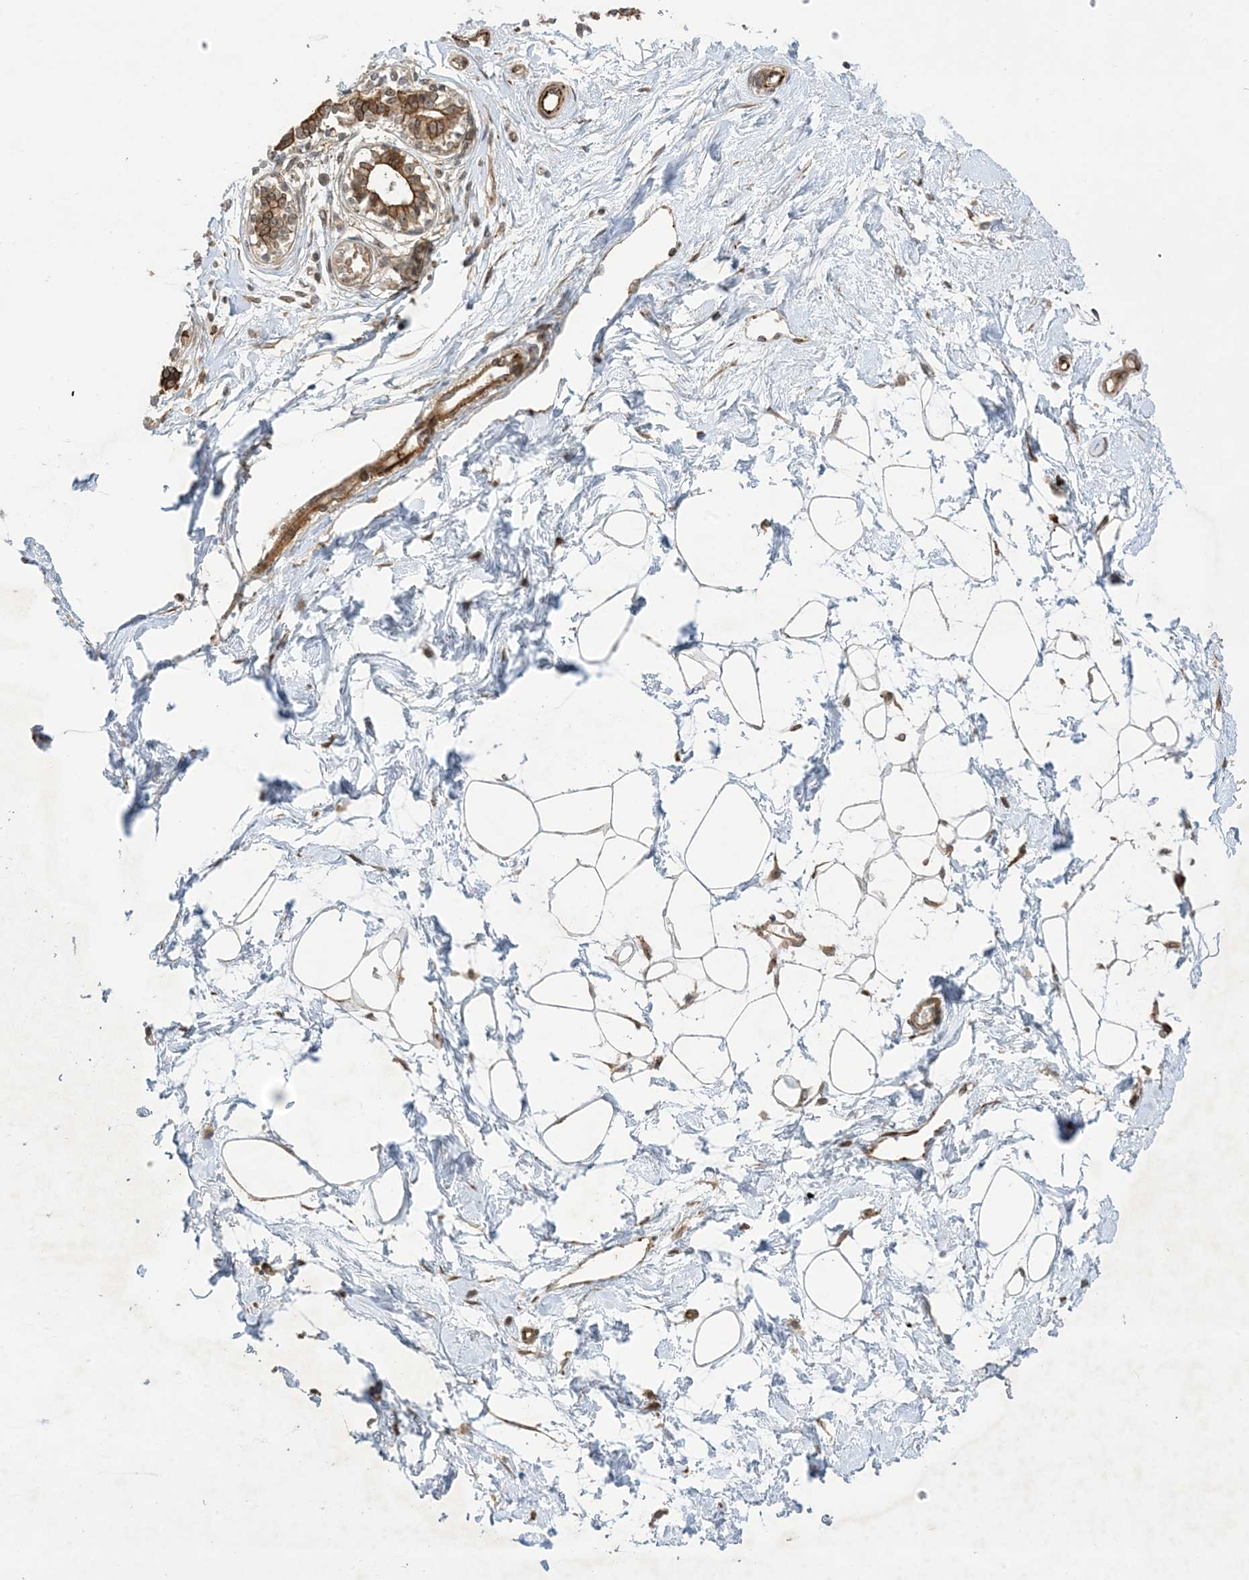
{"staining": {"intensity": "moderate", "quantity": "<25%", "location": "cytoplasmic/membranous"}, "tissue": "breast", "cell_type": "Adipocytes", "image_type": "normal", "snomed": [{"axis": "morphology", "description": "Normal tissue, NOS"}, {"axis": "topography", "description": "Breast"}], "caption": "Protein analysis of normal breast shows moderate cytoplasmic/membranous expression in approximately <25% of adipocytes.", "gene": "SOGA3", "patient": {"sex": "female", "age": 45}}